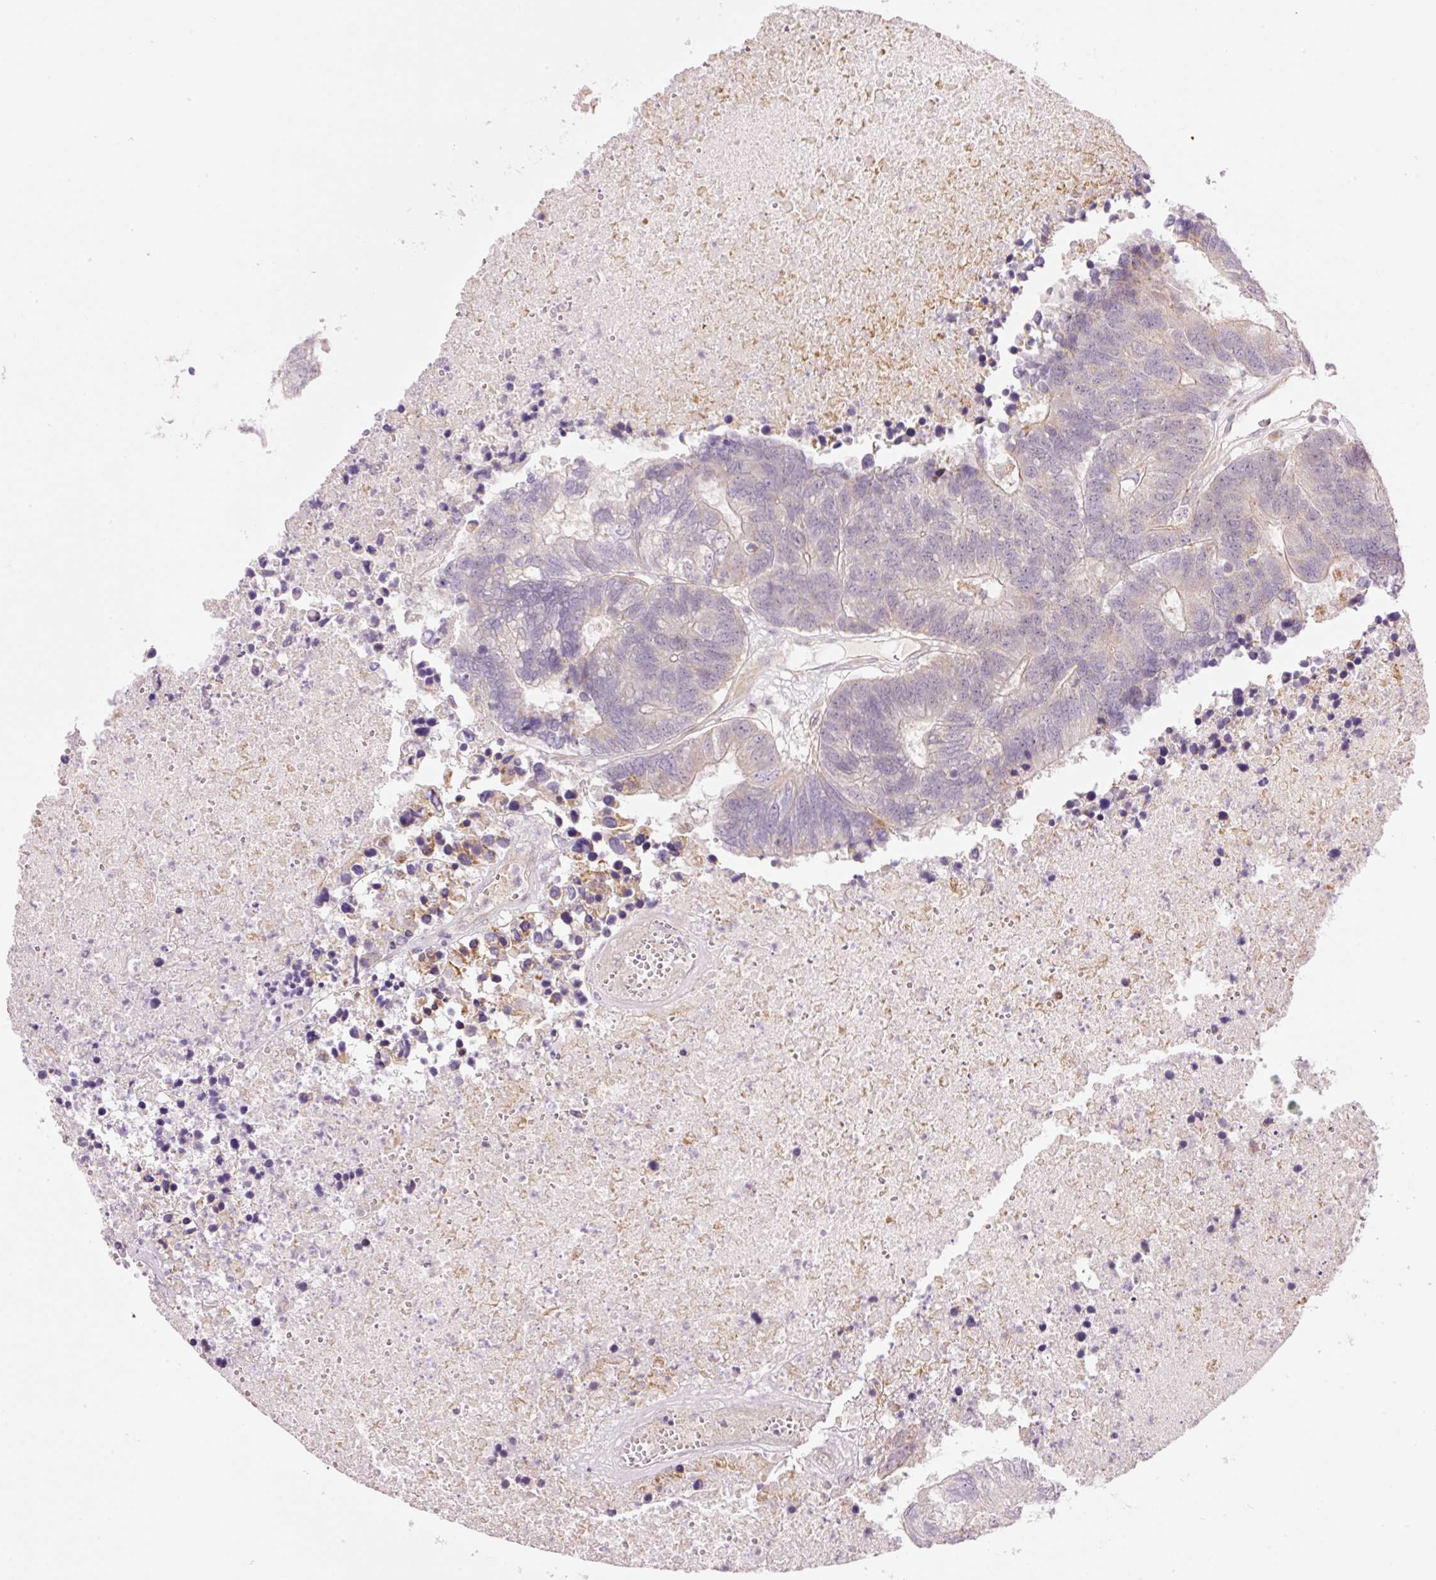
{"staining": {"intensity": "weak", "quantity": "<25%", "location": "cytoplasmic/membranous"}, "tissue": "colorectal cancer", "cell_type": "Tumor cells", "image_type": "cancer", "snomed": [{"axis": "morphology", "description": "Adenocarcinoma, NOS"}, {"axis": "topography", "description": "Colon"}], "caption": "The image exhibits no staining of tumor cells in colorectal adenocarcinoma.", "gene": "SLC29A3", "patient": {"sex": "female", "age": 48}}